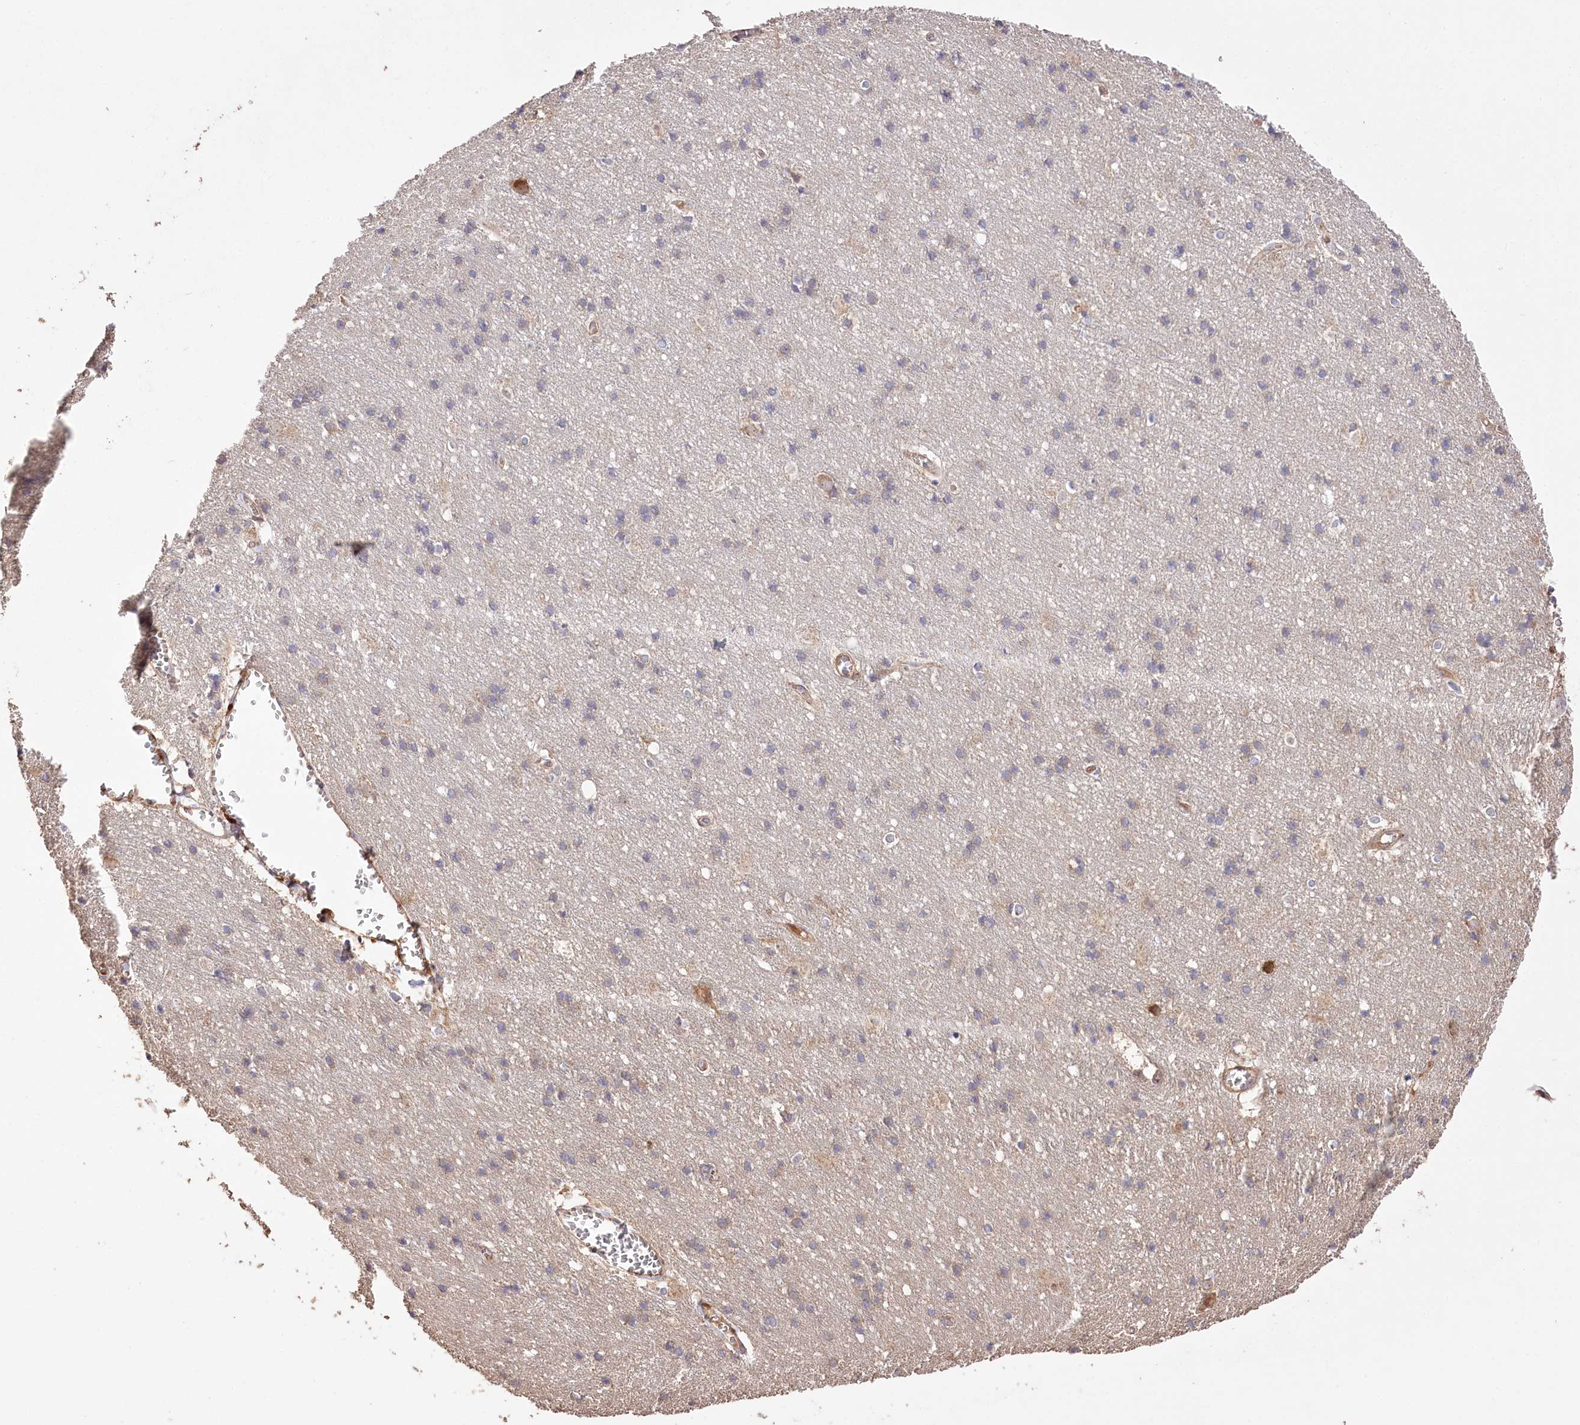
{"staining": {"intensity": "moderate", "quantity": ">75%", "location": "cytoplasmic/membranous"}, "tissue": "cerebral cortex", "cell_type": "Endothelial cells", "image_type": "normal", "snomed": [{"axis": "morphology", "description": "Normal tissue, NOS"}, {"axis": "topography", "description": "Cerebral cortex"}], "caption": "Immunohistochemistry (IHC) image of unremarkable cerebral cortex: human cerebral cortex stained using immunohistochemistry (IHC) displays medium levels of moderate protein expression localized specifically in the cytoplasmic/membranous of endothelial cells, appearing as a cytoplasmic/membranous brown color.", "gene": "PRSS53", "patient": {"sex": "male", "age": 54}}